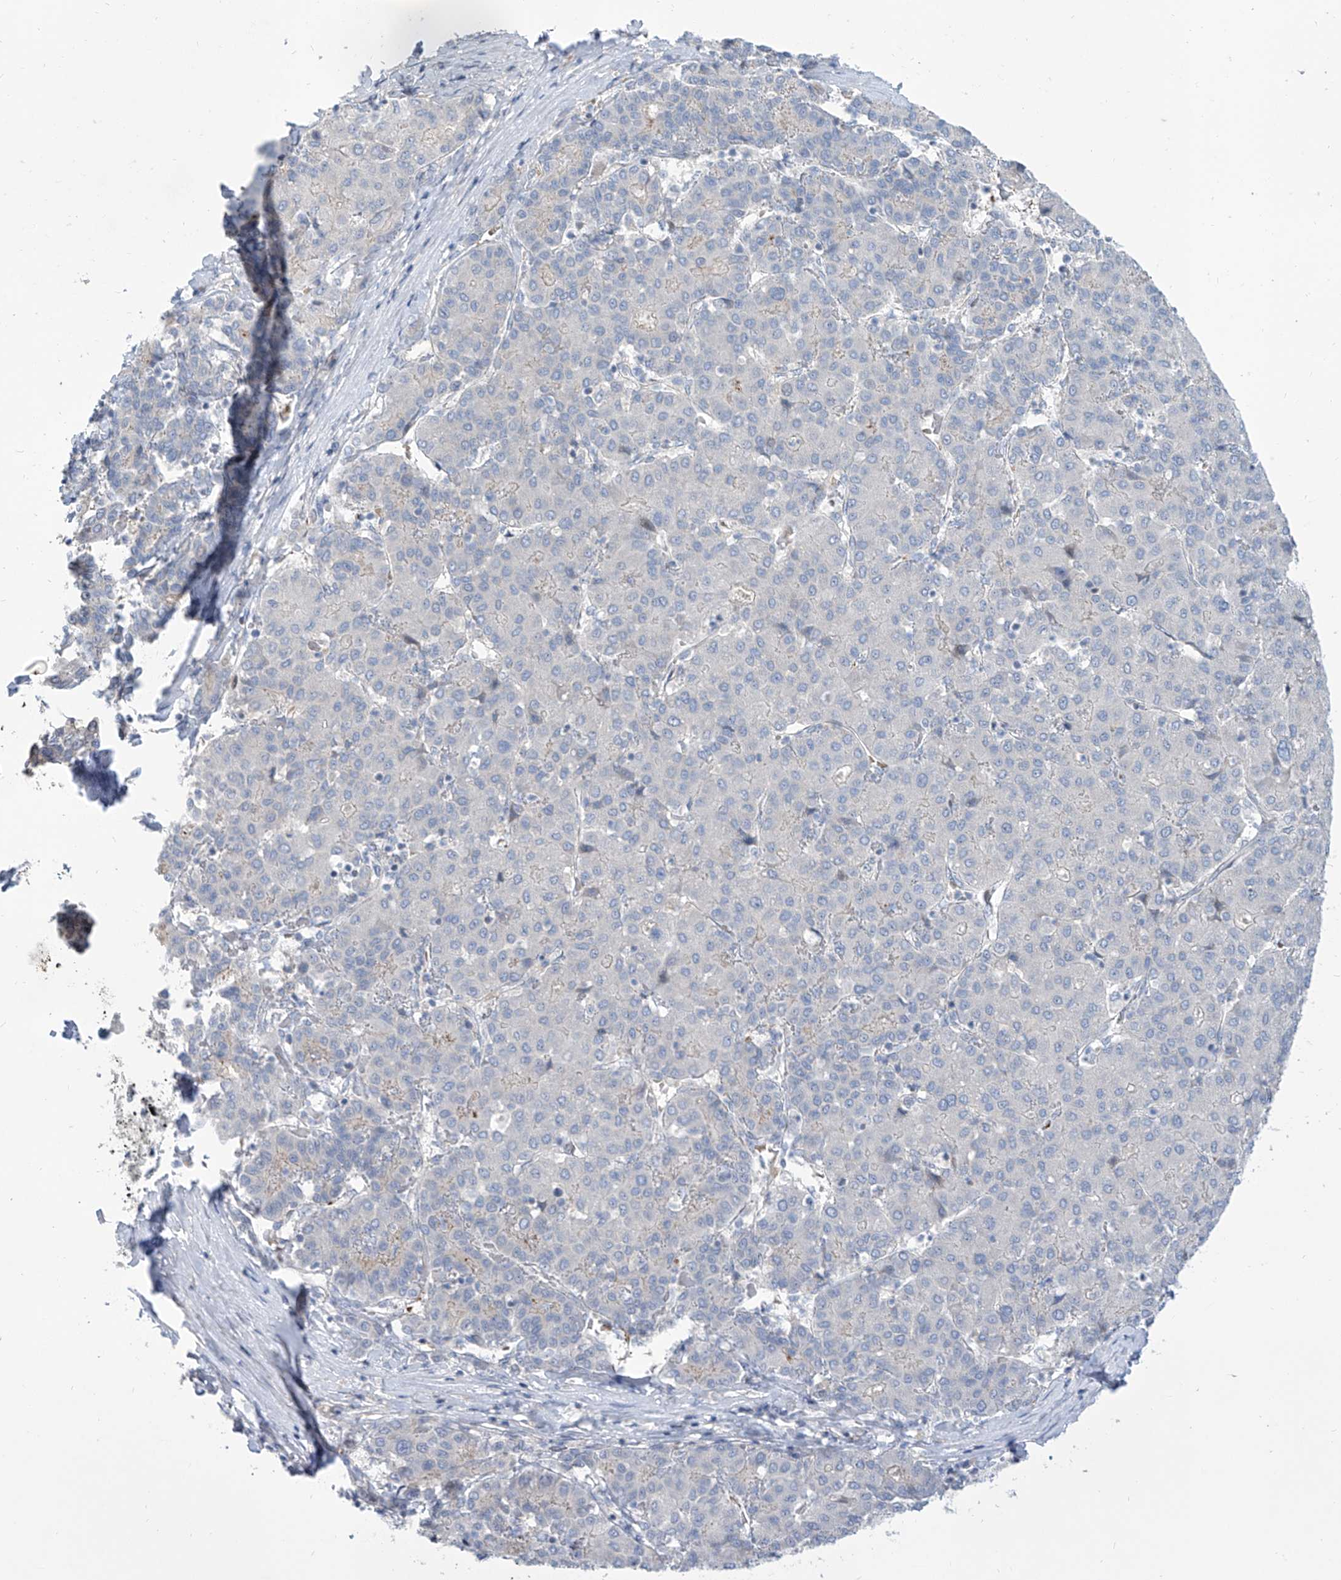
{"staining": {"intensity": "negative", "quantity": "none", "location": "none"}, "tissue": "liver cancer", "cell_type": "Tumor cells", "image_type": "cancer", "snomed": [{"axis": "morphology", "description": "Carcinoma, Hepatocellular, NOS"}, {"axis": "topography", "description": "Liver"}], "caption": "Hepatocellular carcinoma (liver) stained for a protein using IHC displays no staining tumor cells.", "gene": "LRRC1", "patient": {"sex": "male", "age": 65}}